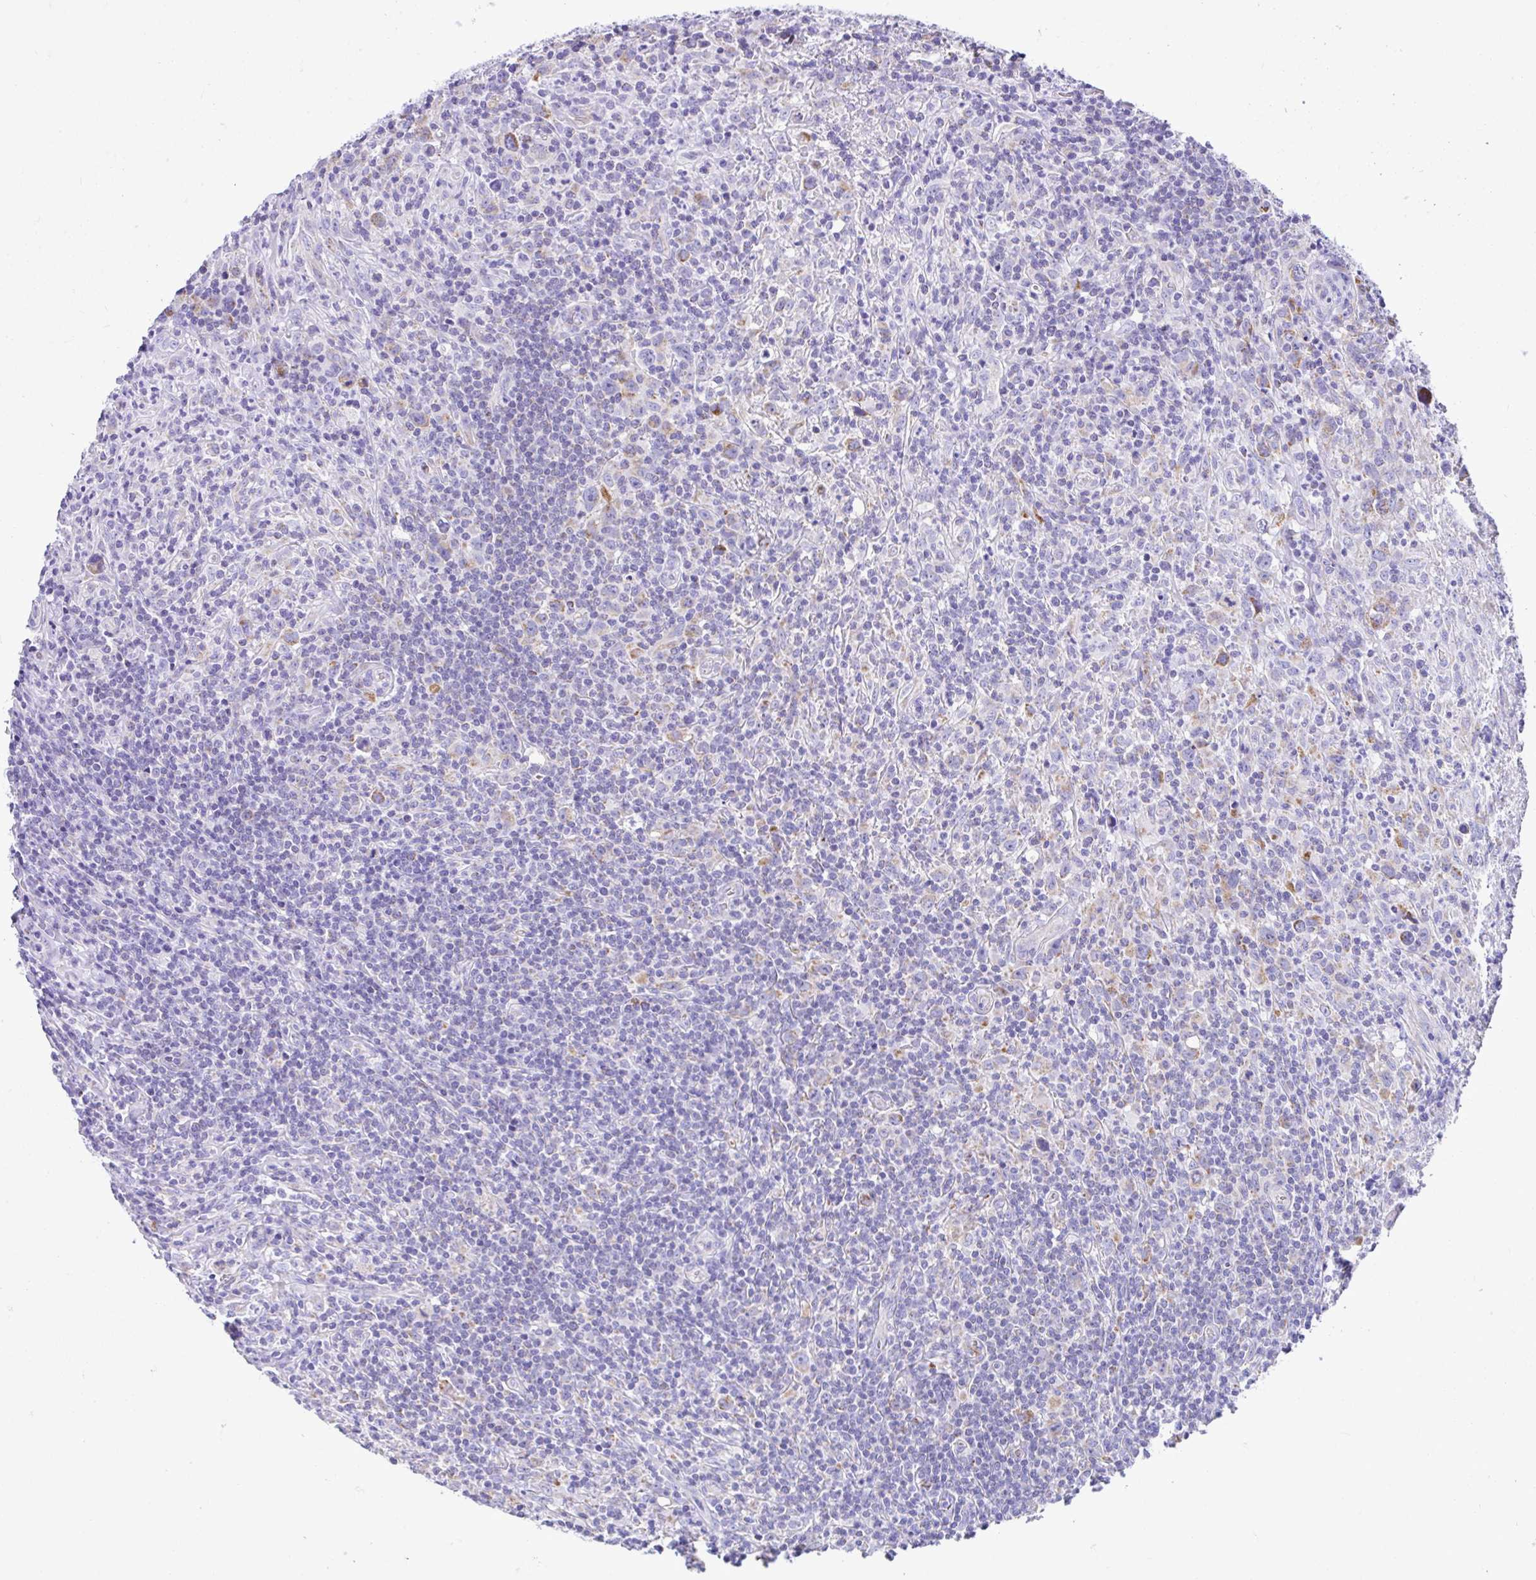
{"staining": {"intensity": "moderate", "quantity": ">75%", "location": "cytoplasmic/membranous"}, "tissue": "lymphoma", "cell_type": "Tumor cells", "image_type": "cancer", "snomed": [{"axis": "morphology", "description": "Hodgkin's disease, NOS"}, {"axis": "topography", "description": "Lymph node"}], "caption": "Human lymphoma stained with a brown dye shows moderate cytoplasmic/membranous positive staining in approximately >75% of tumor cells.", "gene": "SLC13A1", "patient": {"sex": "female", "age": 18}}